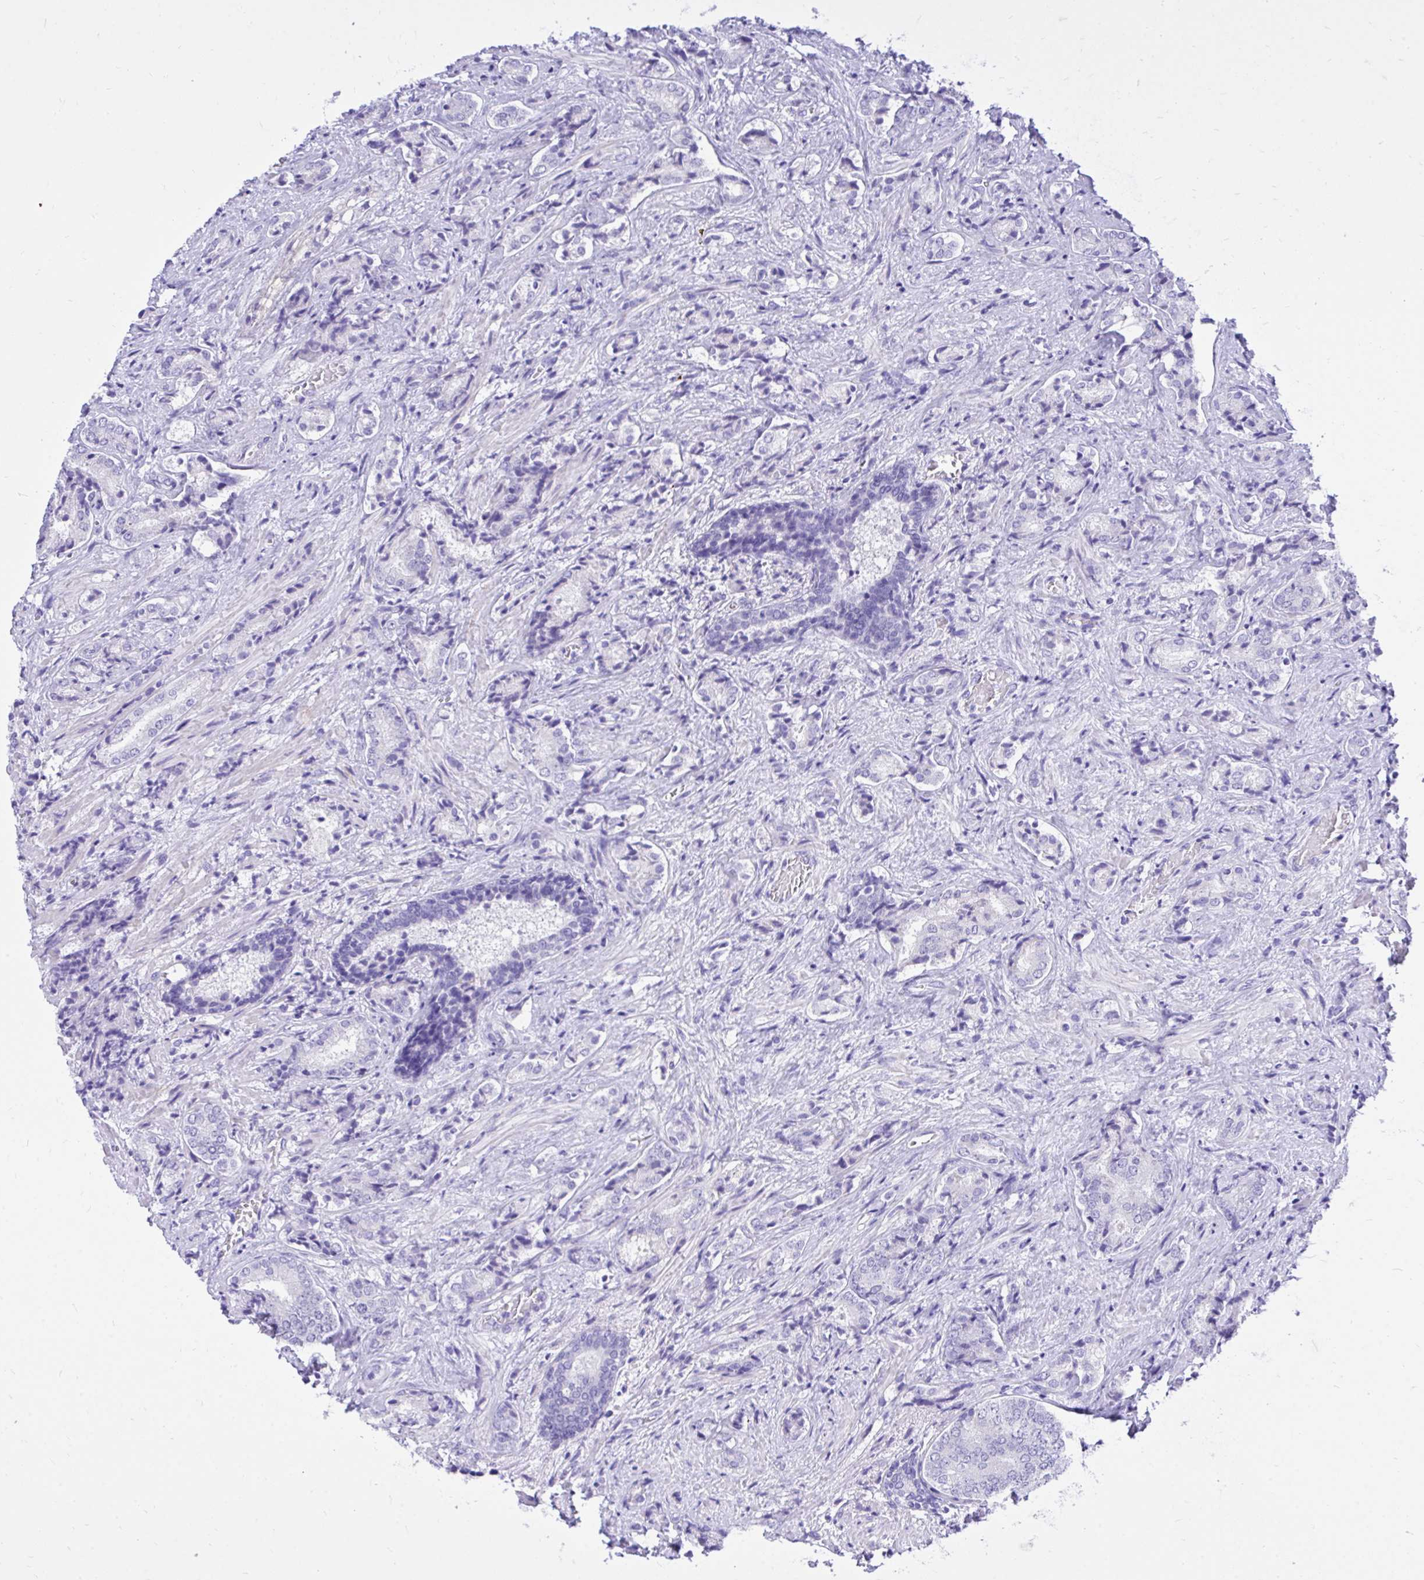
{"staining": {"intensity": "negative", "quantity": "none", "location": "none"}, "tissue": "prostate cancer", "cell_type": "Tumor cells", "image_type": "cancer", "snomed": [{"axis": "morphology", "description": "Adenocarcinoma, High grade"}, {"axis": "topography", "description": "Prostate"}], "caption": "Immunohistochemistry histopathology image of neoplastic tissue: human prostate cancer (high-grade adenocarcinoma) stained with DAB (3,3'-diaminobenzidine) displays no significant protein expression in tumor cells.", "gene": "MON1A", "patient": {"sex": "male", "age": 62}}